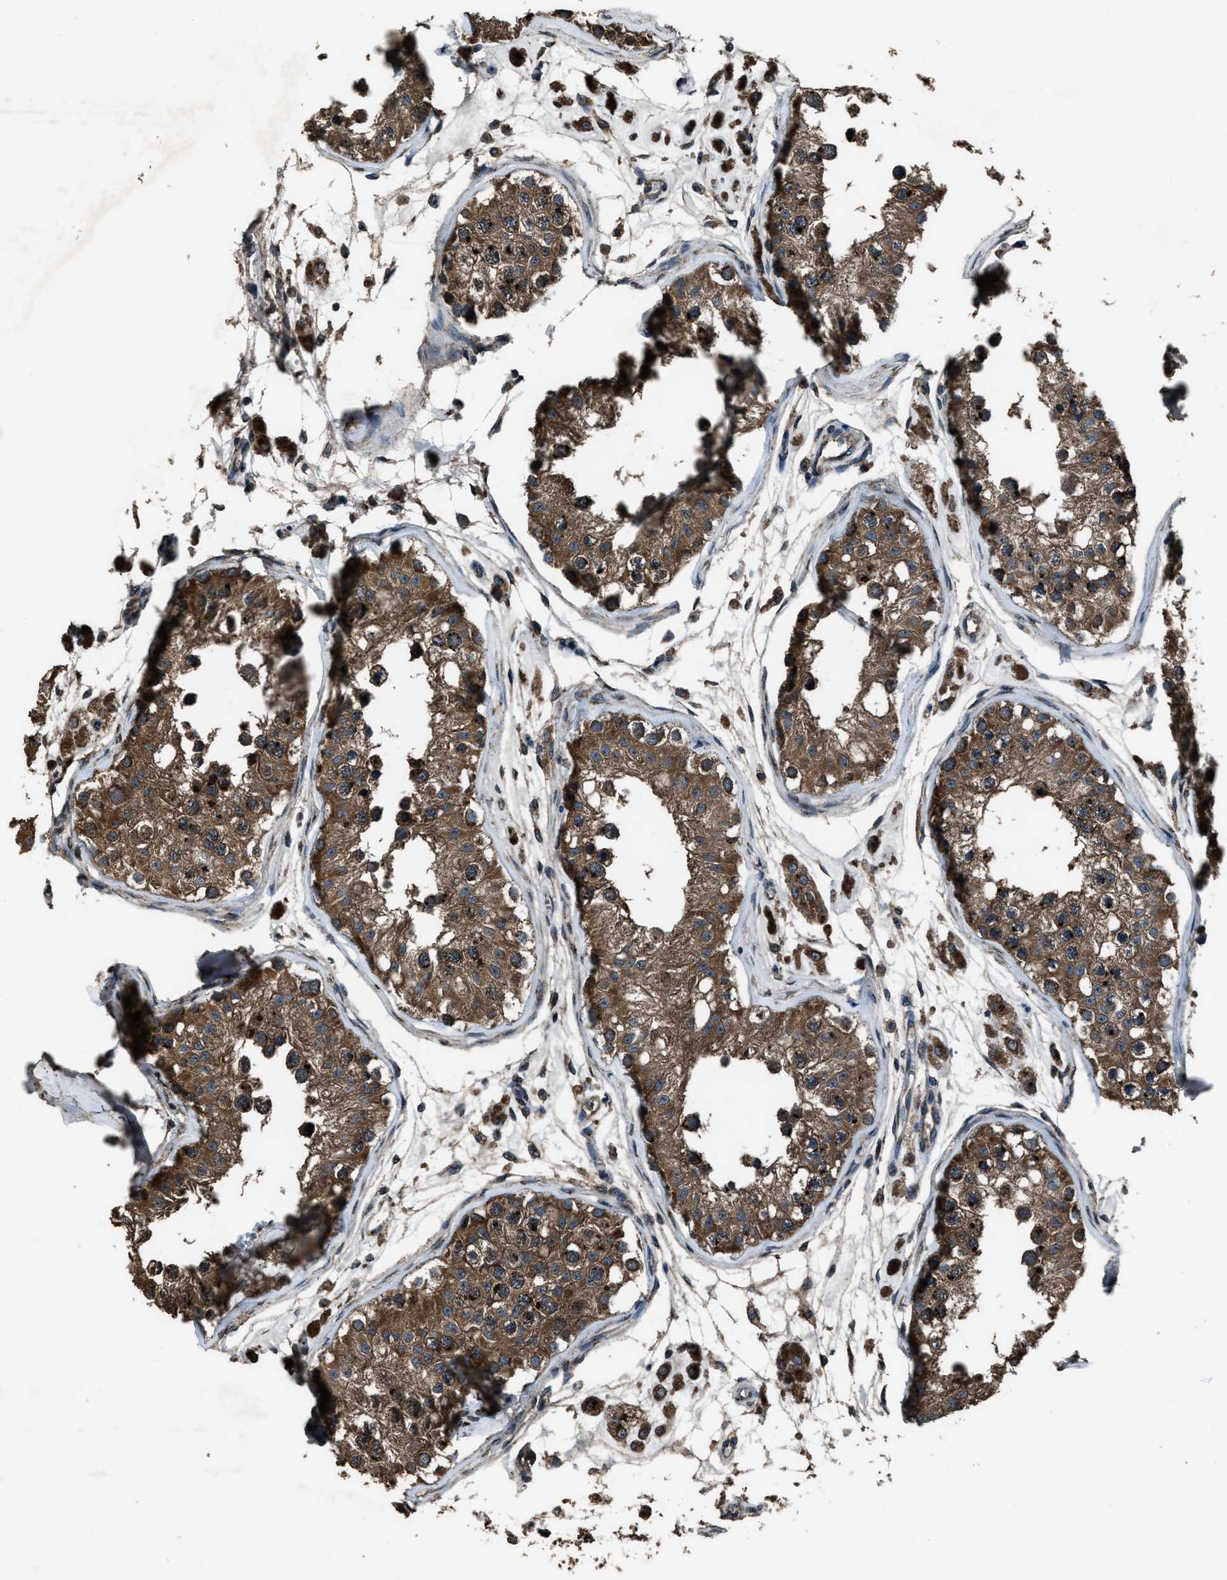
{"staining": {"intensity": "moderate", "quantity": ">75%", "location": "cytoplasmic/membranous"}, "tissue": "testis", "cell_type": "Cells in seminiferous ducts", "image_type": "normal", "snomed": [{"axis": "morphology", "description": "Normal tissue, NOS"}, {"axis": "morphology", "description": "Adenocarcinoma, metastatic, NOS"}, {"axis": "topography", "description": "Testis"}], "caption": "Testis stained with DAB immunohistochemistry (IHC) displays medium levels of moderate cytoplasmic/membranous expression in approximately >75% of cells in seminiferous ducts.", "gene": "SLC38A10", "patient": {"sex": "male", "age": 26}}